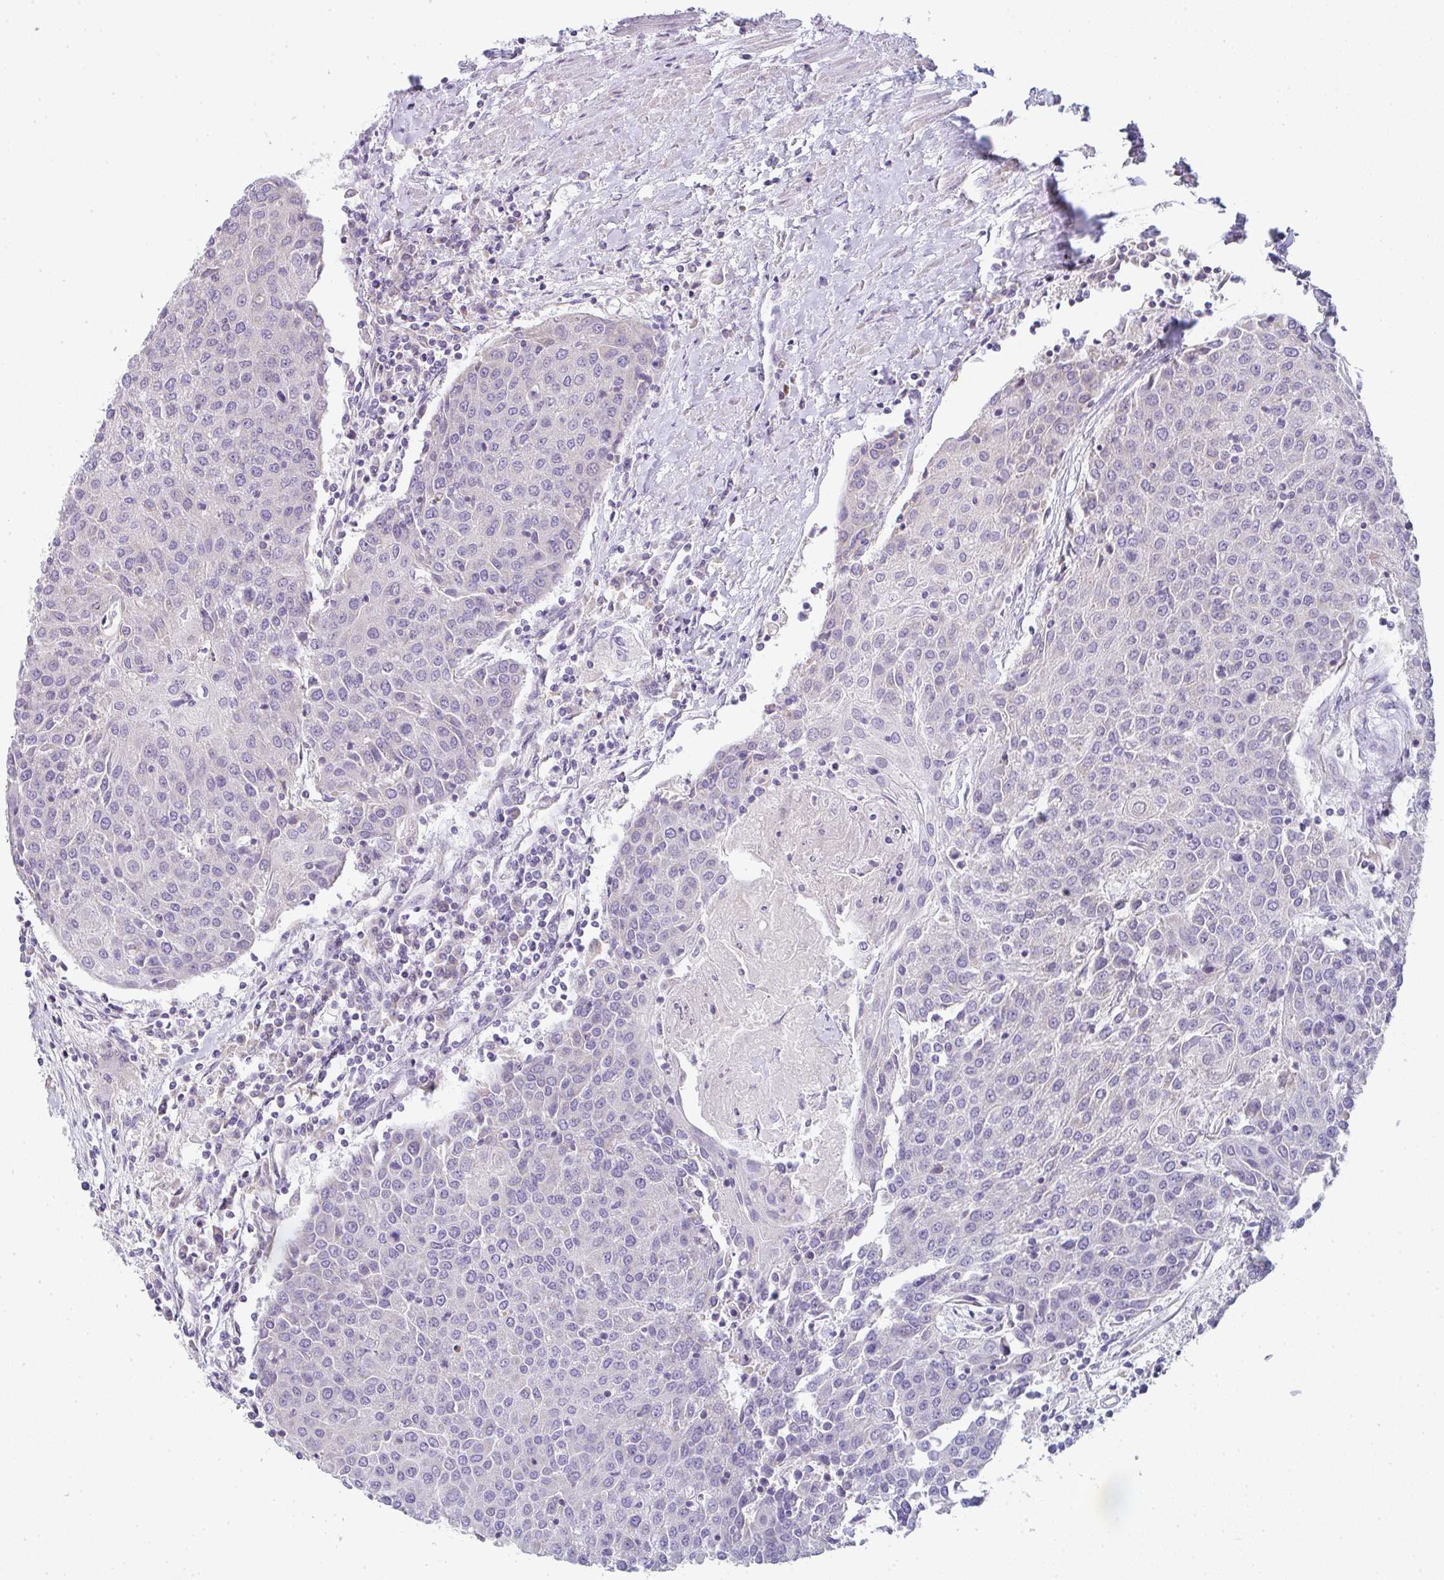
{"staining": {"intensity": "negative", "quantity": "none", "location": "none"}, "tissue": "urothelial cancer", "cell_type": "Tumor cells", "image_type": "cancer", "snomed": [{"axis": "morphology", "description": "Urothelial carcinoma, High grade"}, {"axis": "topography", "description": "Urinary bladder"}], "caption": "IHC micrograph of neoplastic tissue: human urothelial cancer stained with DAB (3,3'-diaminobenzidine) demonstrates no significant protein positivity in tumor cells. (DAB (3,3'-diaminobenzidine) immunohistochemistry (IHC) visualized using brightfield microscopy, high magnification).", "gene": "CACNA1S", "patient": {"sex": "female", "age": 85}}